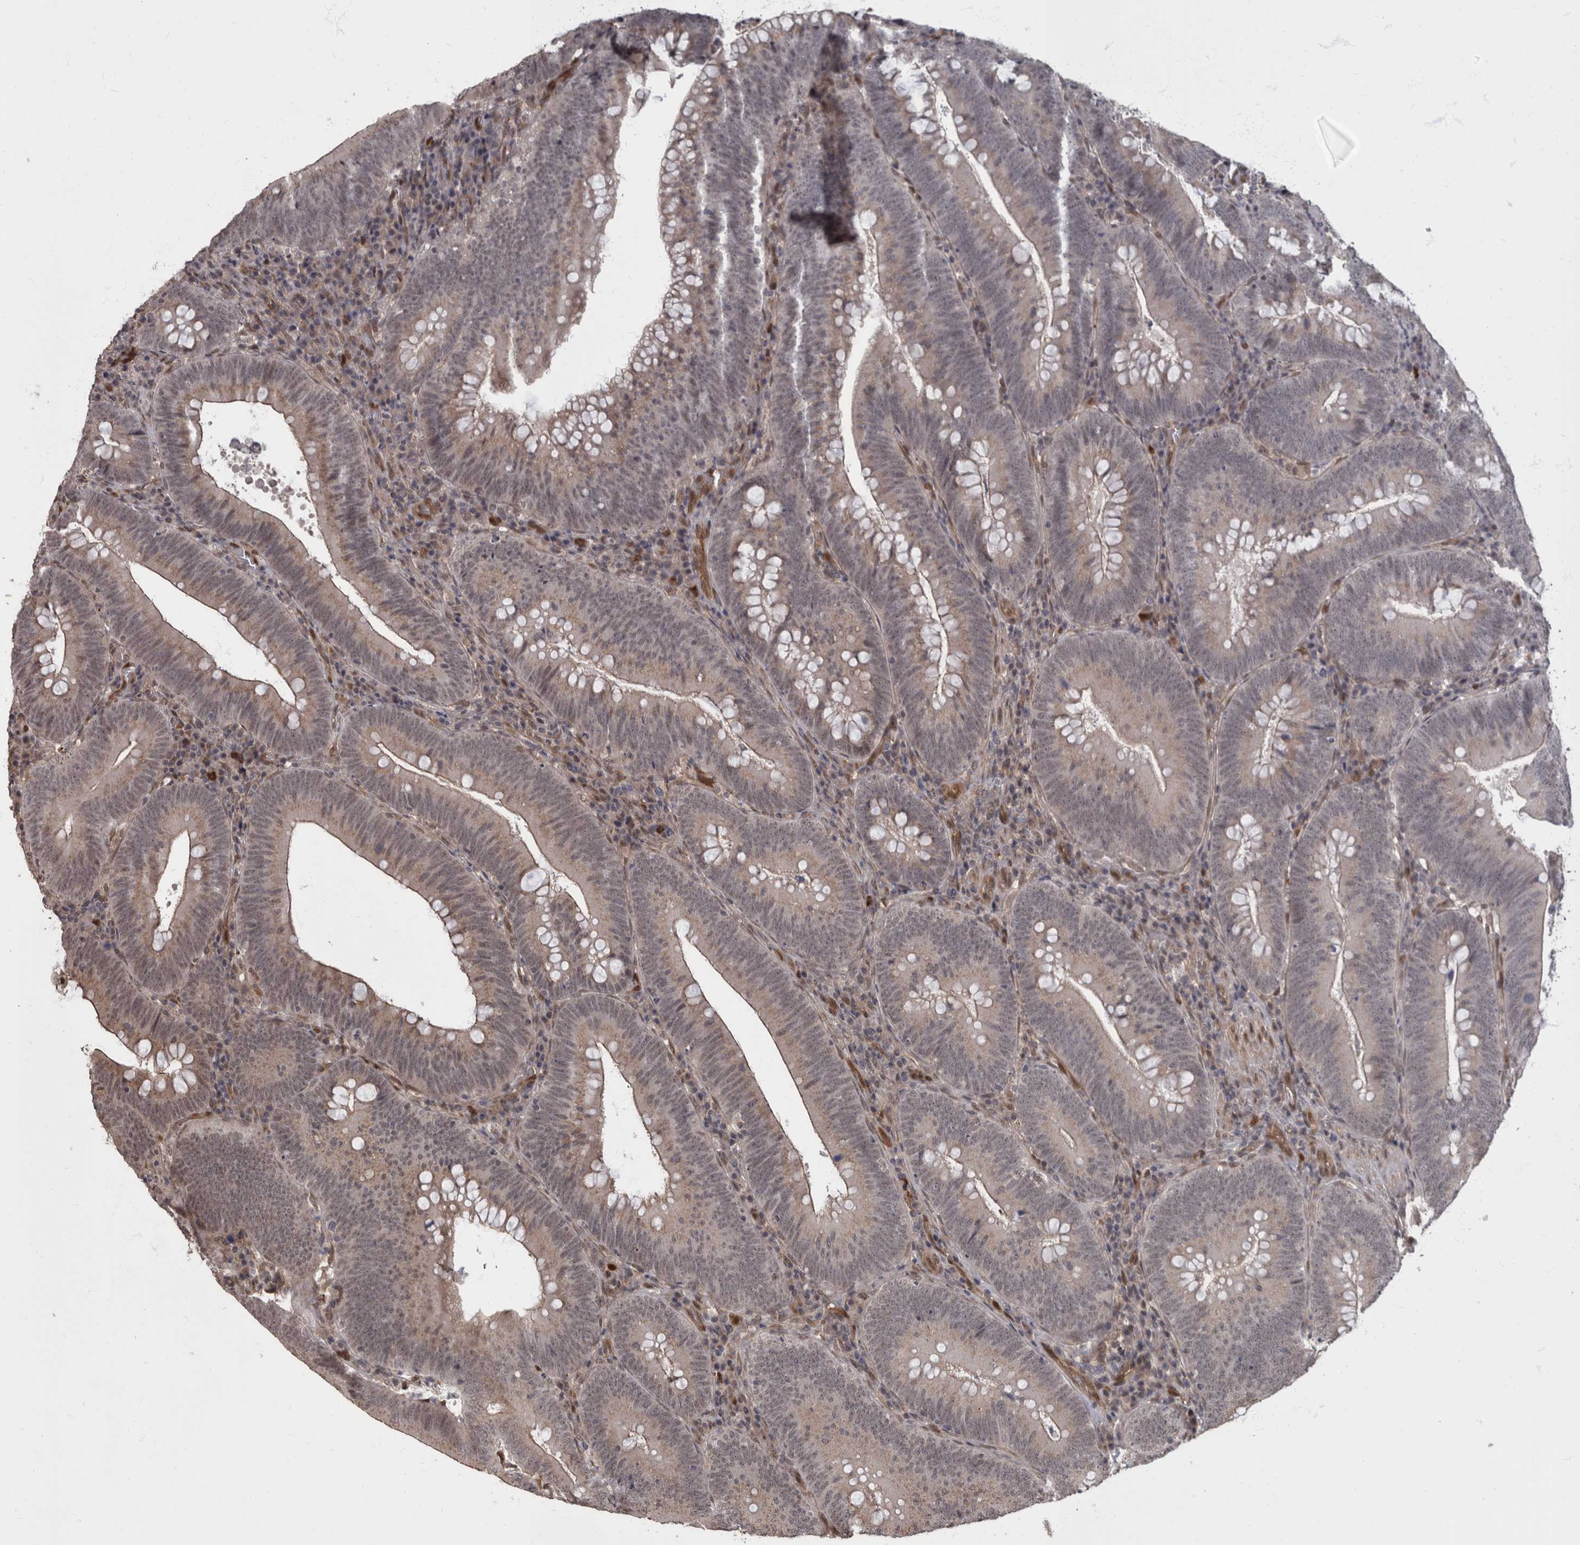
{"staining": {"intensity": "weak", "quantity": "<25%", "location": "cytoplasmic/membranous,nuclear"}, "tissue": "colorectal cancer", "cell_type": "Tumor cells", "image_type": "cancer", "snomed": [{"axis": "morphology", "description": "Normal tissue, NOS"}, {"axis": "topography", "description": "Colon"}], "caption": "A histopathology image of human colorectal cancer is negative for staining in tumor cells. (Brightfield microscopy of DAB immunohistochemistry at high magnification).", "gene": "AKT3", "patient": {"sex": "female", "age": 82}}